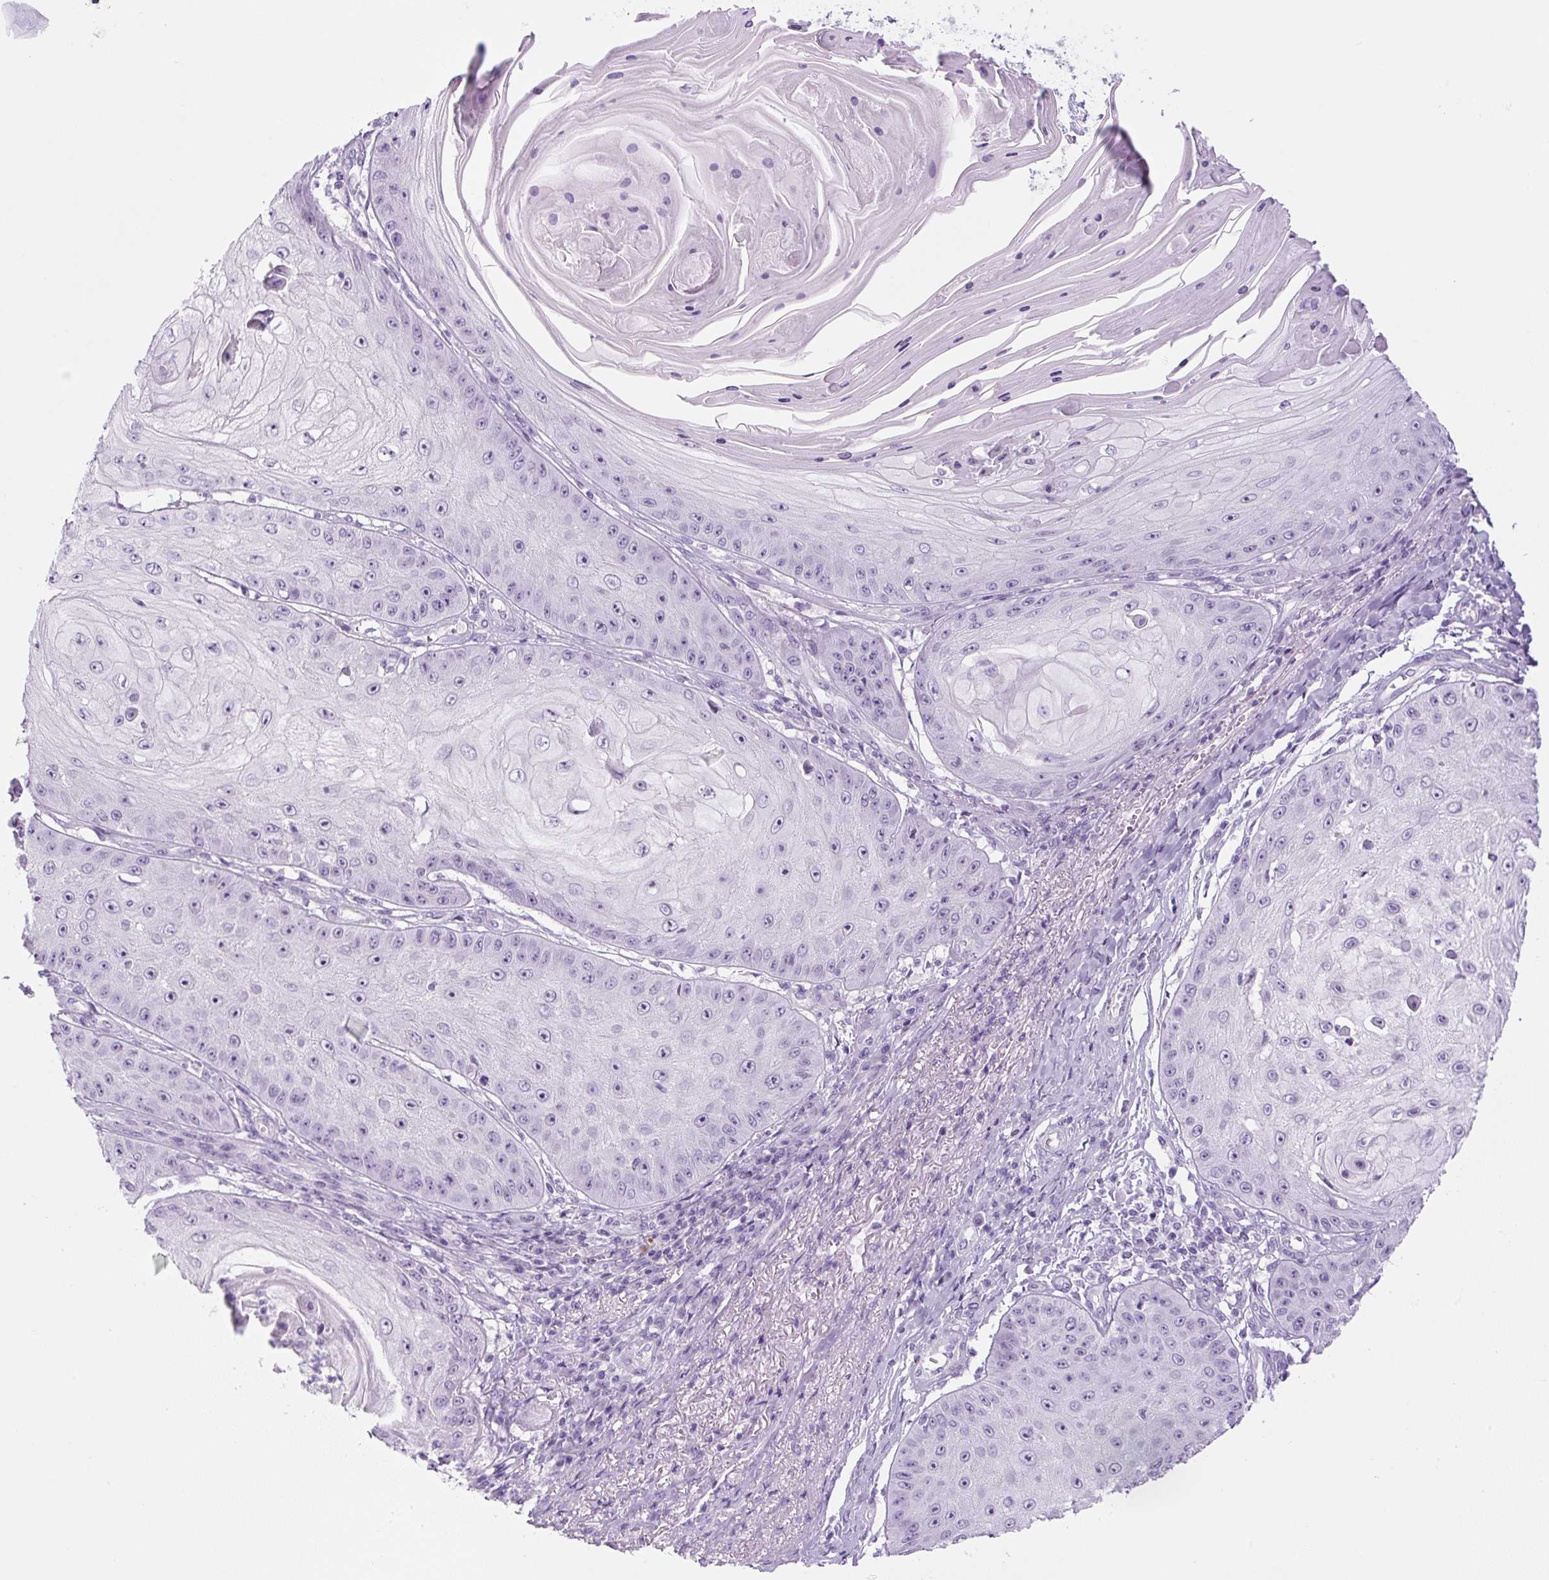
{"staining": {"intensity": "negative", "quantity": "none", "location": "none"}, "tissue": "skin cancer", "cell_type": "Tumor cells", "image_type": "cancer", "snomed": [{"axis": "morphology", "description": "Squamous cell carcinoma, NOS"}, {"axis": "topography", "description": "Skin"}], "caption": "Immunohistochemical staining of human squamous cell carcinoma (skin) shows no significant expression in tumor cells. (Brightfield microscopy of DAB immunohistochemistry at high magnification).", "gene": "TMEM151B", "patient": {"sex": "male", "age": 70}}